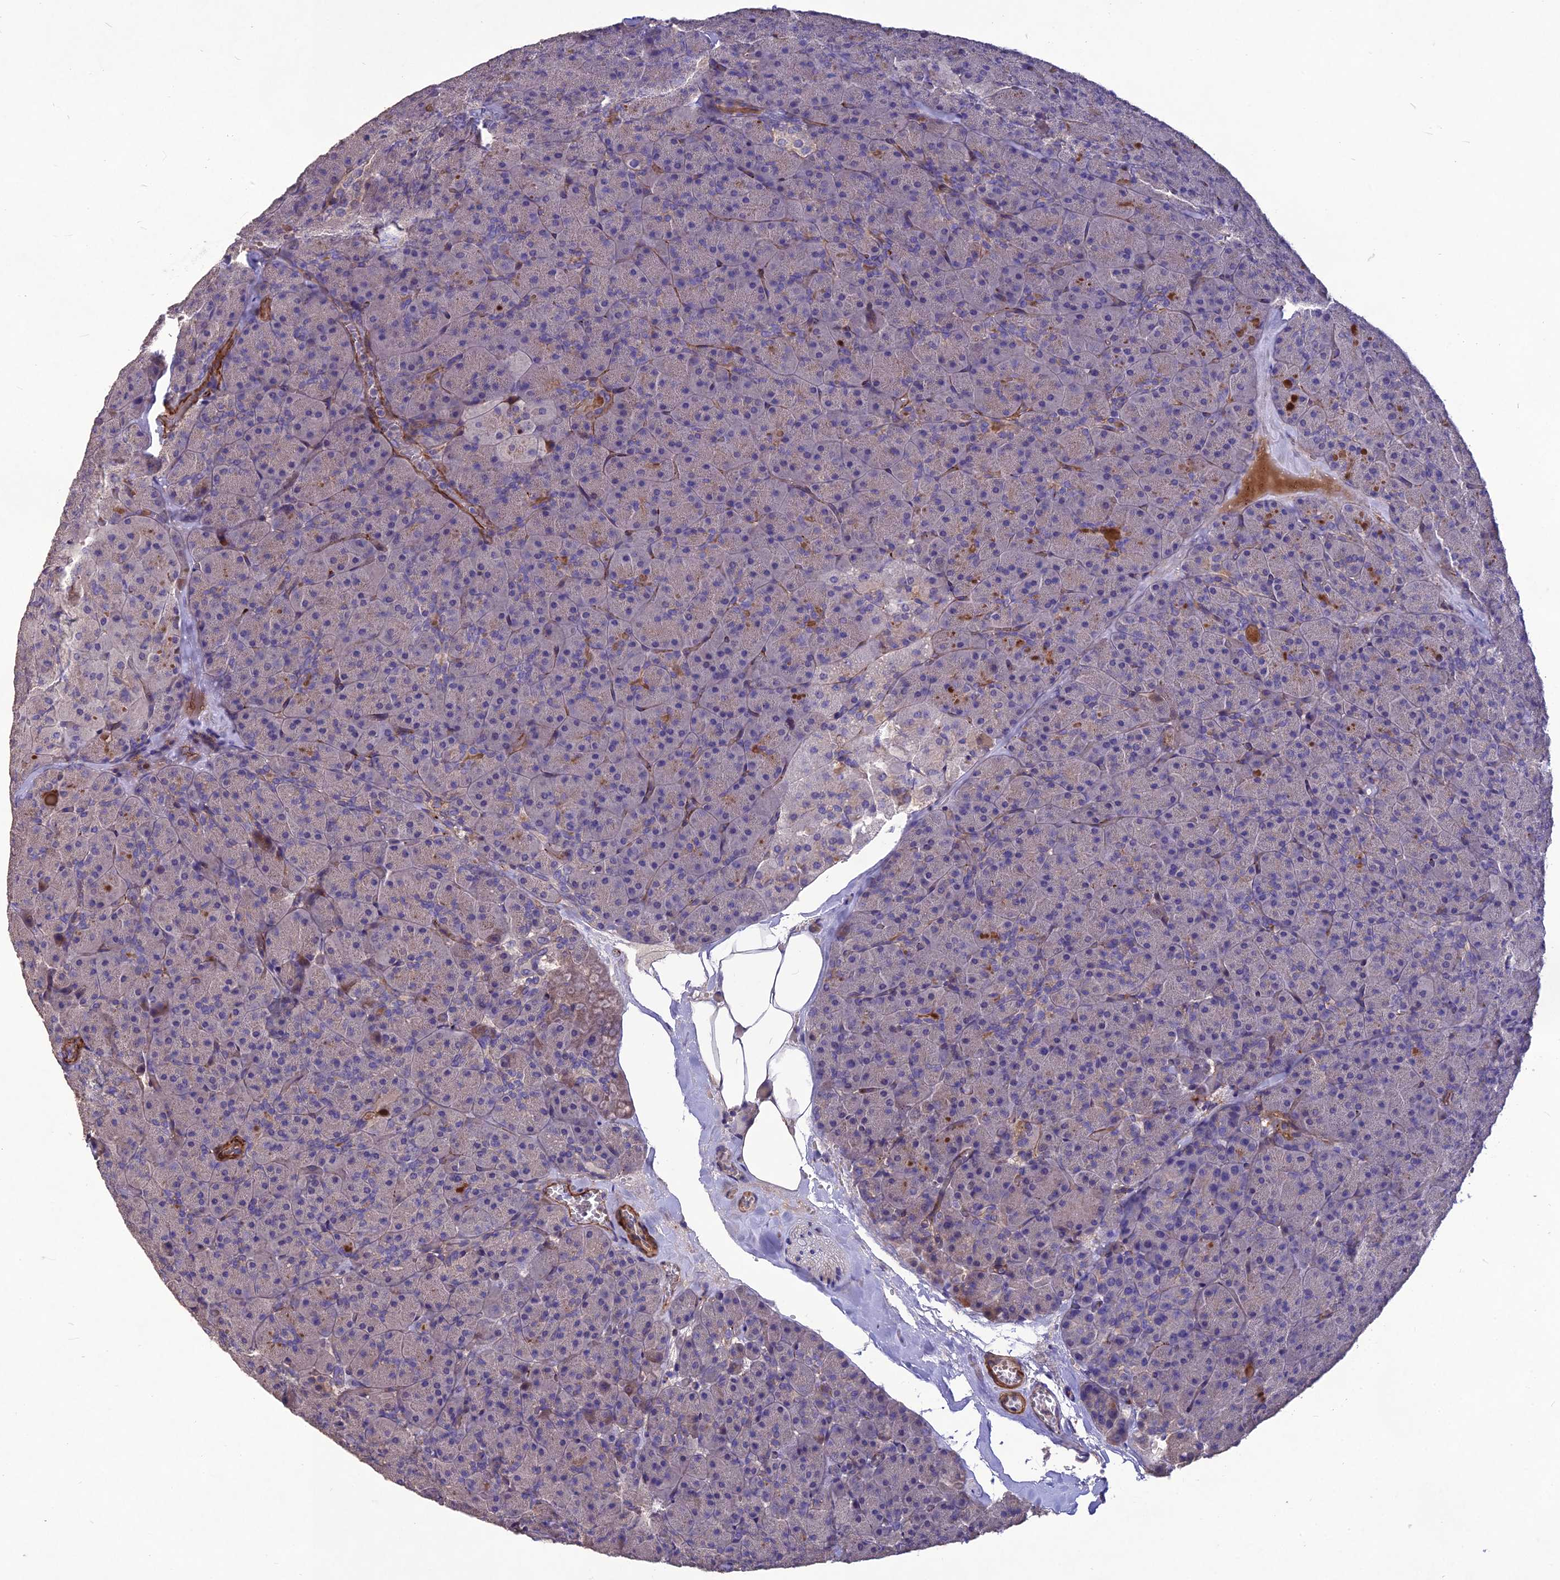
{"staining": {"intensity": "negative", "quantity": "none", "location": "none"}, "tissue": "pancreas", "cell_type": "Exocrine glandular cells", "image_type": "normal", "snomed": [{"axis": "morphology", "description": "Normal tissue, NOS"}, {"axis": "topography", "description": "Pancreas"}], "caption": "Immunohistochemistry (IHC) of benign pancreas shows no positivity in exocrine glandular cells.", "gene": "CLUH", "patient": {"sex": "male", "age": 36}}